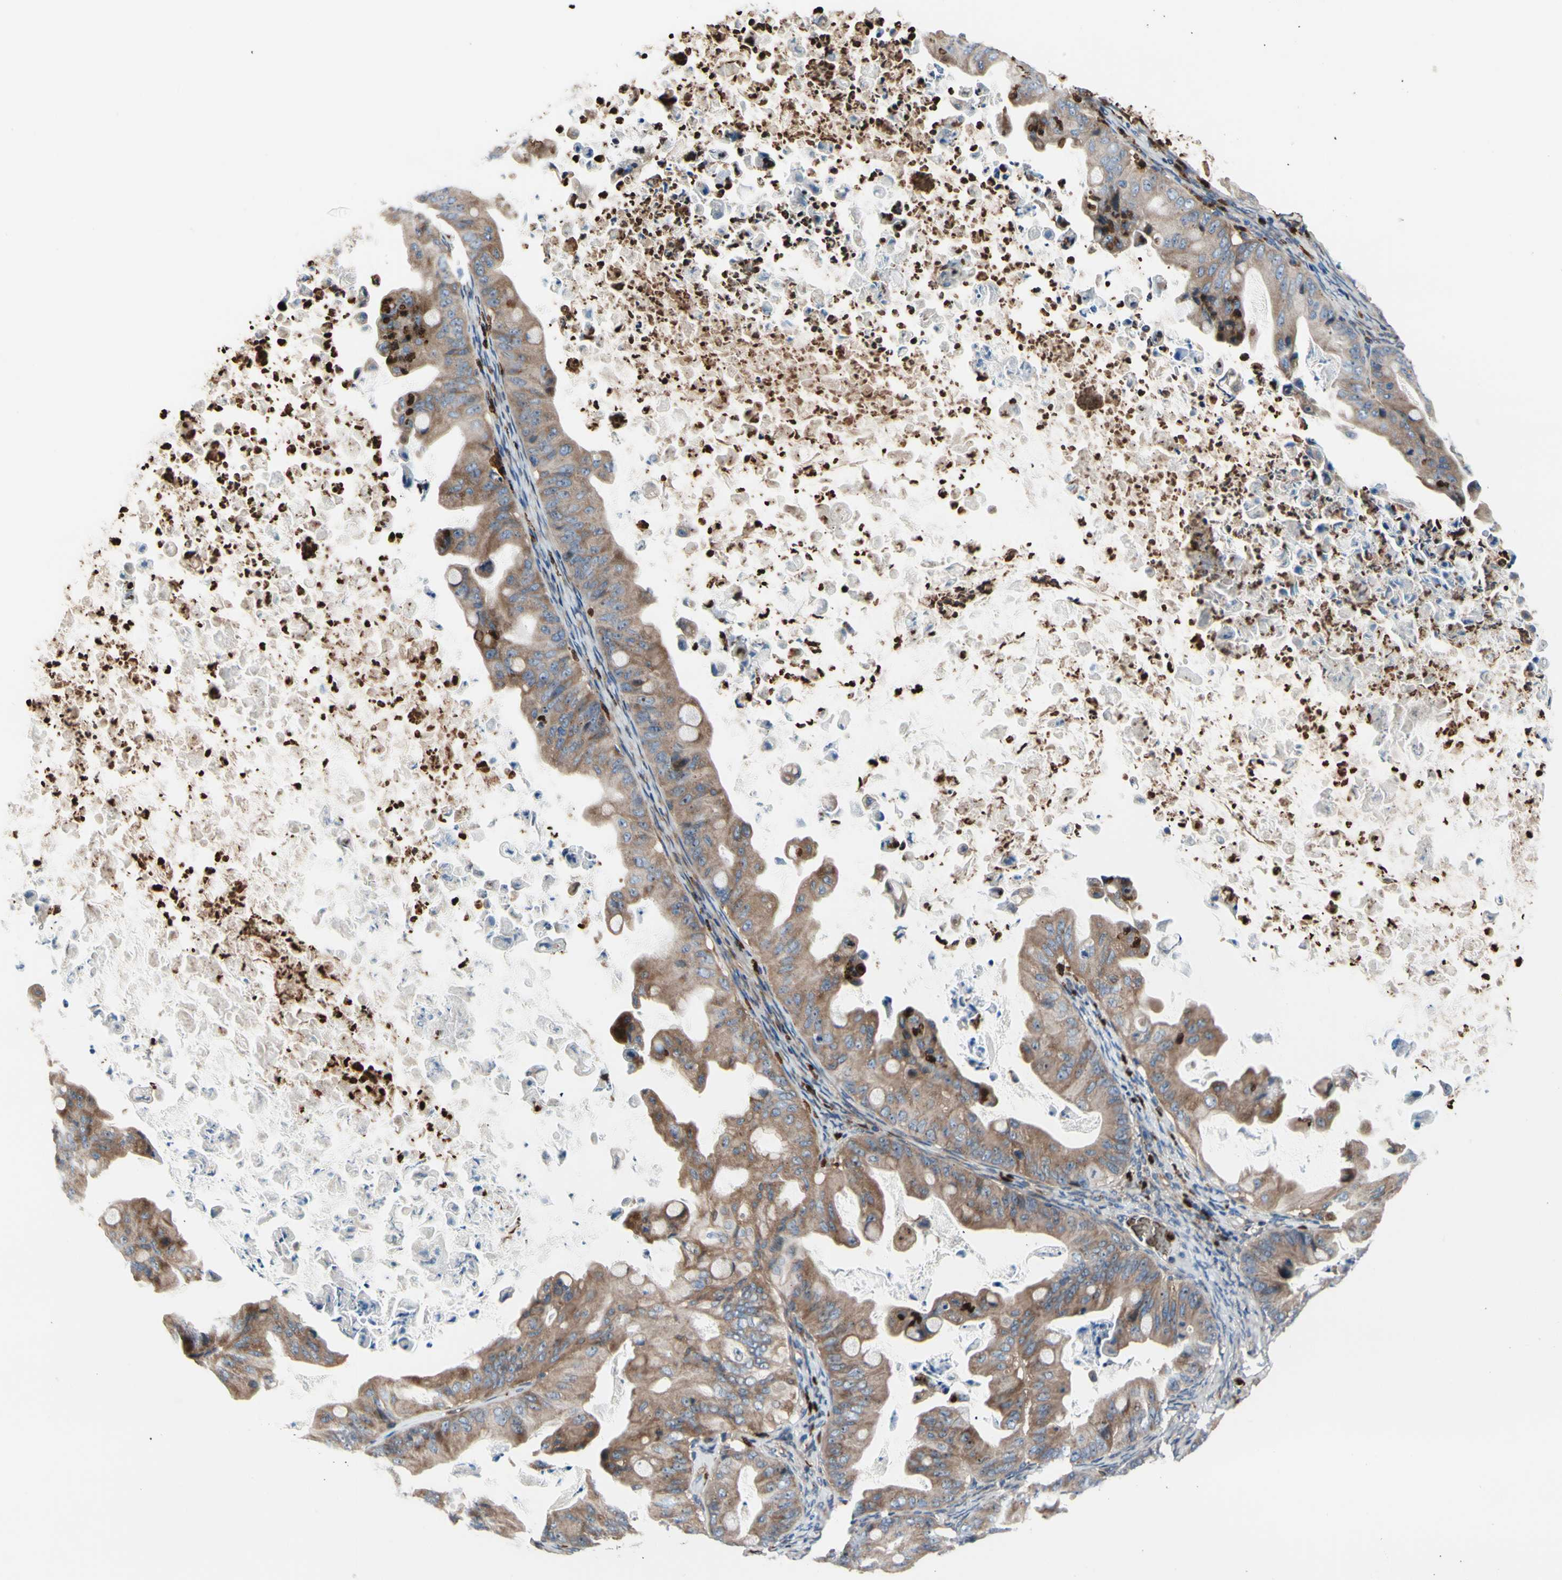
{"staining": {"intensity": "moderate", "quantity": ">75%", "location": "cytoplasmic/membranous"}, "tissue": "ovarian cancer", "cell_type": "Tumor cells", "image_type": "cancer", "snomed": [{"axis": "morphology", "description": "Cystadenocarcinoma, mucinous, NOS"}, {"axis": "topography", "description": "Ovary"}], "caption": "Human ovarian cancer stained with a protein marker shows moderate staining in tumor cells.", "gene": "USP9X", "patient": {"sex": "female", "age": 37}}